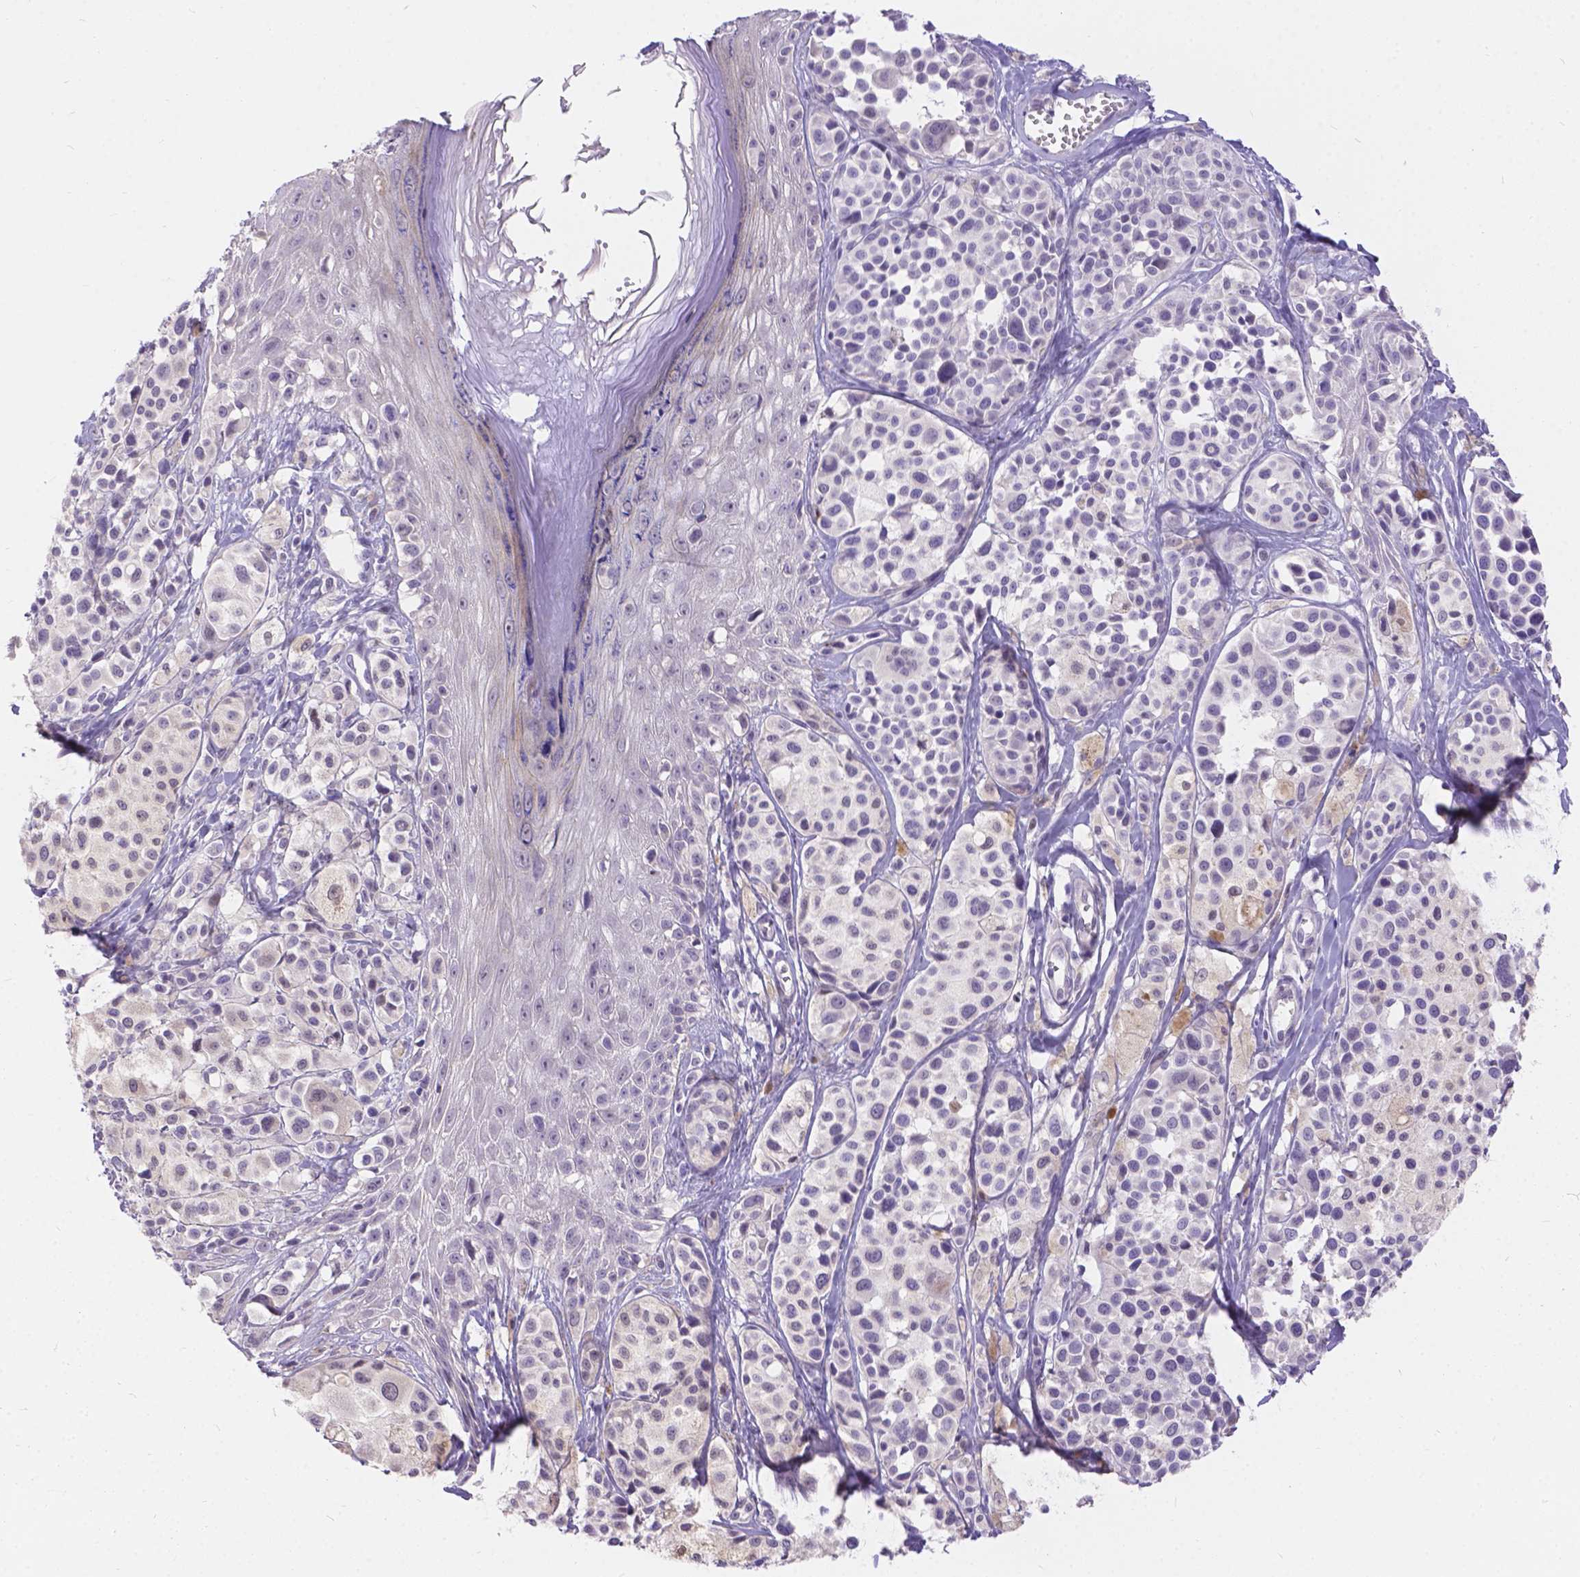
{"staining": {"intensity": "negative", "quantity": "none", "location": "none"}, "tissue": "melanoma", "cell_type": "Tumor cells", "image_type": "cancer", "snomed": [{"axis": "morphology", "description": "Malignant melanoma, NOS"}, {"axis": "topography", "description": "Skin"}], "caption": "DAB (3,3'-diaminobenzidine) immunohistochemical staining of malignant melanoma reveals no significant expression in tumor cells. (DAB (3,3'-diaminobenzidine) immunohistochemistry visualized using brightfield microscopy, high magnification).", "gene": "DLEC1", "patient": {"sex": "male", "age": 77}}